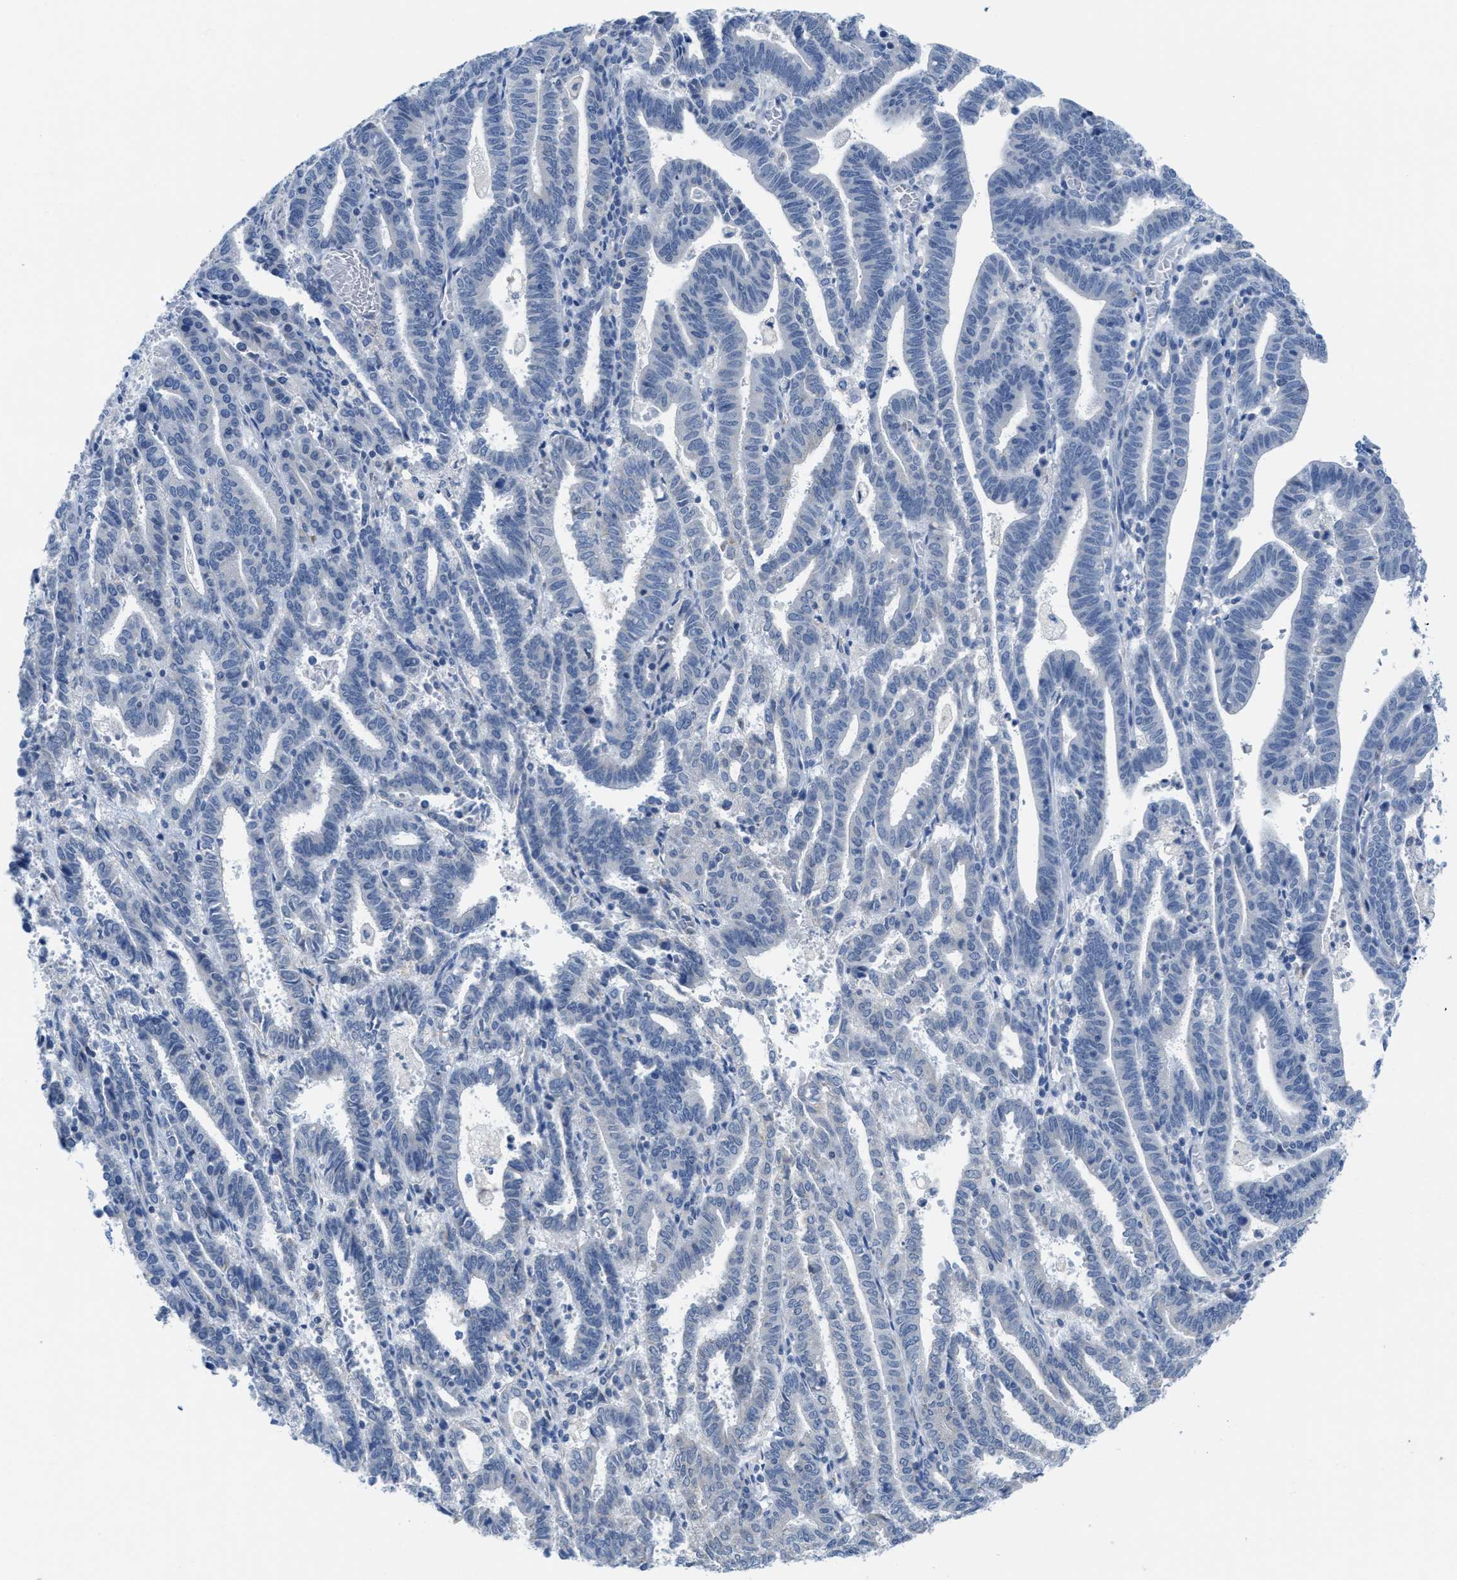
{"staining": {"intensity": "negative", "quantity": "none", "location": "none"}, "tissue": "endometrial cancer", "cell_type": "Tumor cells", "image_type": "cancer", "snomed": [{"axis": "morphology", "description": "Adenocarcinoma, NOS"}, {"axis": "topography", "description": "Uterus"}], "caption": "The photomicrograph reveals no staining of tumor cells in adenocarcinoma (endometrial).", "gene": "PTDSS1", "patient": {"sex": "female", "age": 83}}